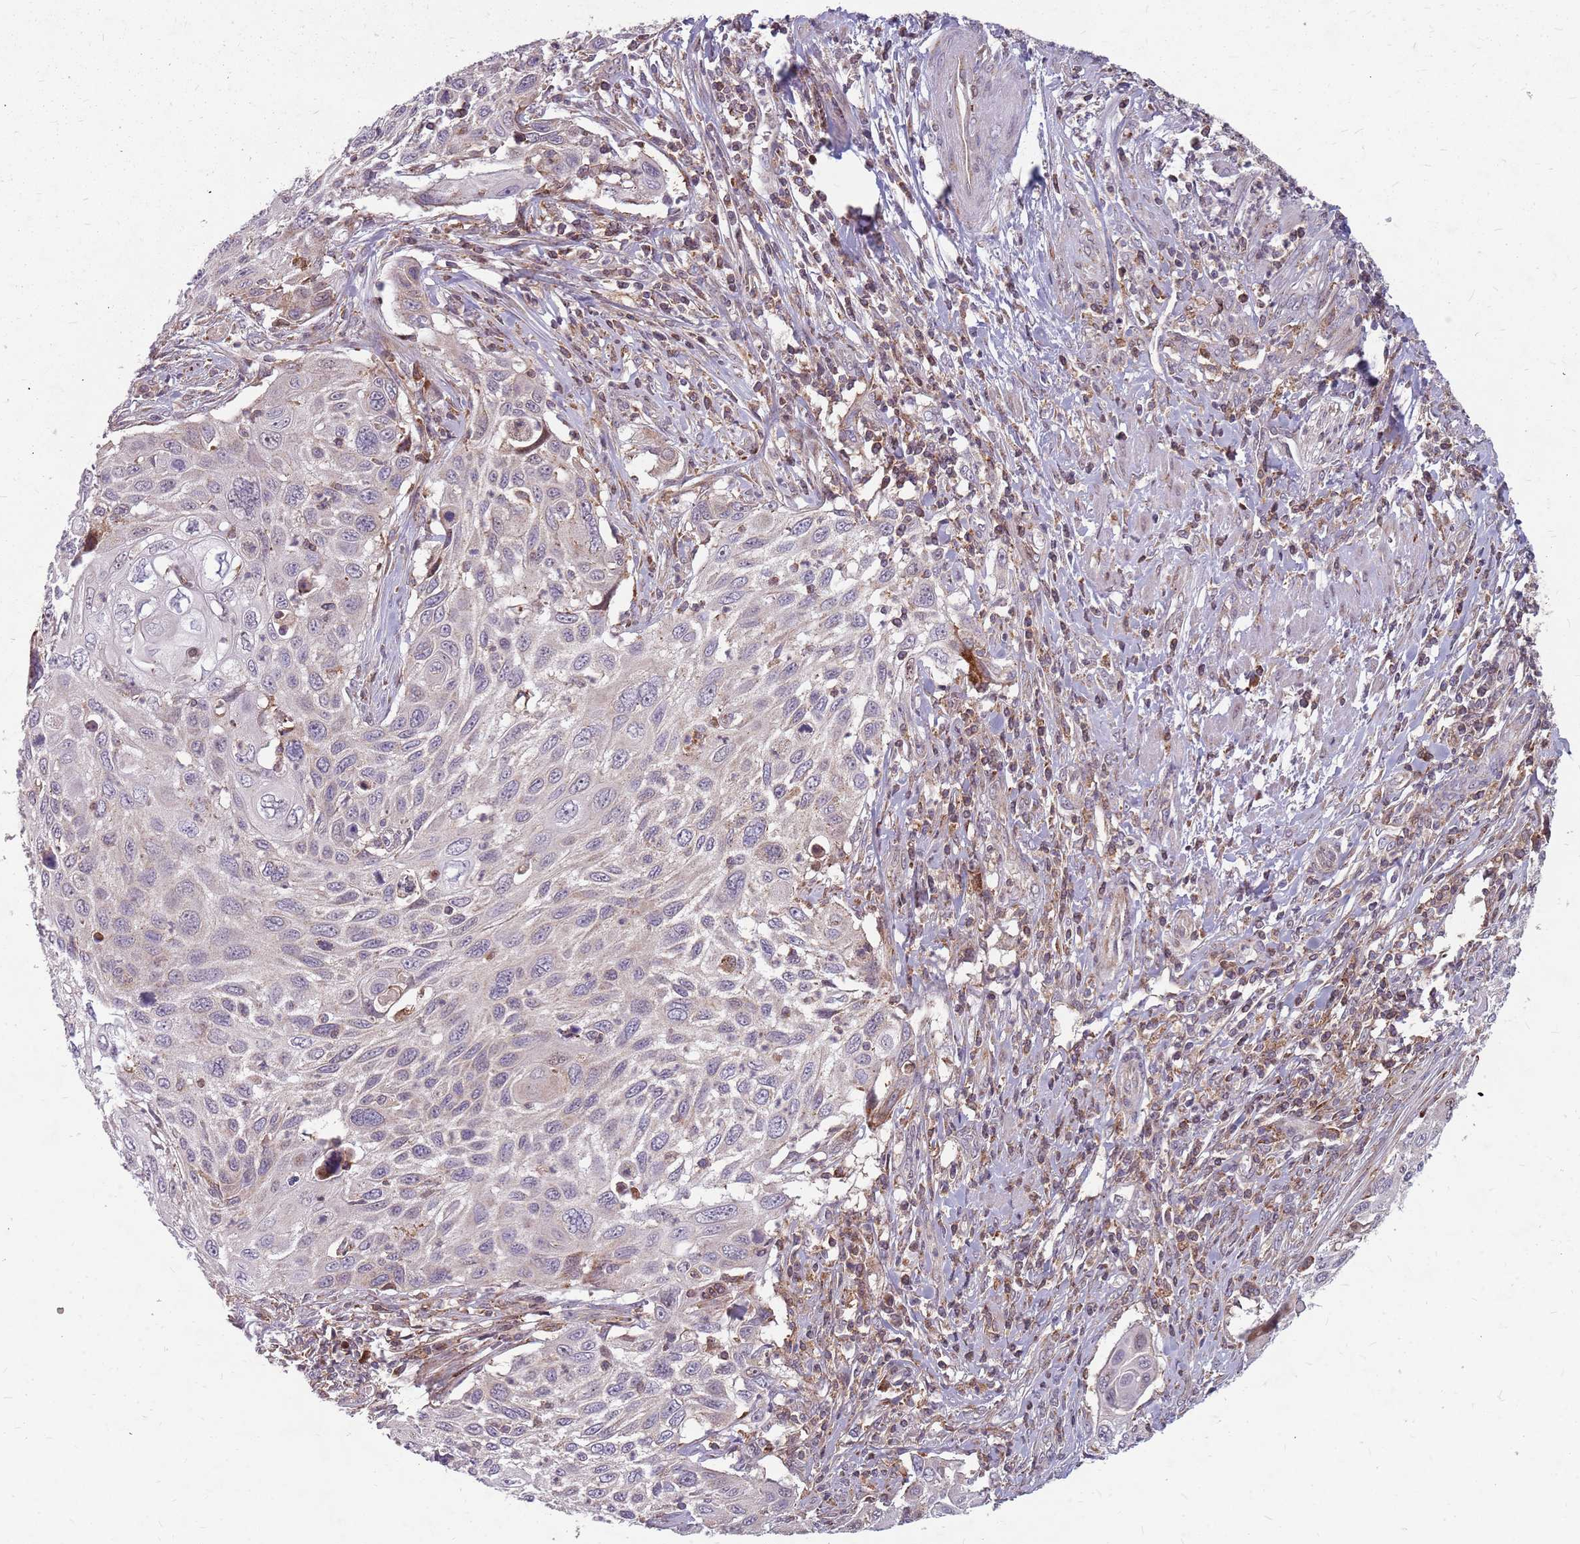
{"staining": {"intensity": "negative", "quantity": "none", "location": "none"}, "tissue": "cervical cancer", "cell_type": "Tumor cells", "image_type": "cancer", "snomed": [{"axis": "morphology", "description": "Squamous cell carcinoma, NOS"}, {"axis": "topography", "description": "Cervix"}], "caption": "There is no significant staining in tumor cells of cervical squamous cell carcinoma. (DAB (3,3'-diaminobenzidine) IHC with hematoxylin counter stain).", "gene": "NME4", "patient": {"sex": "female", "age": 70}}